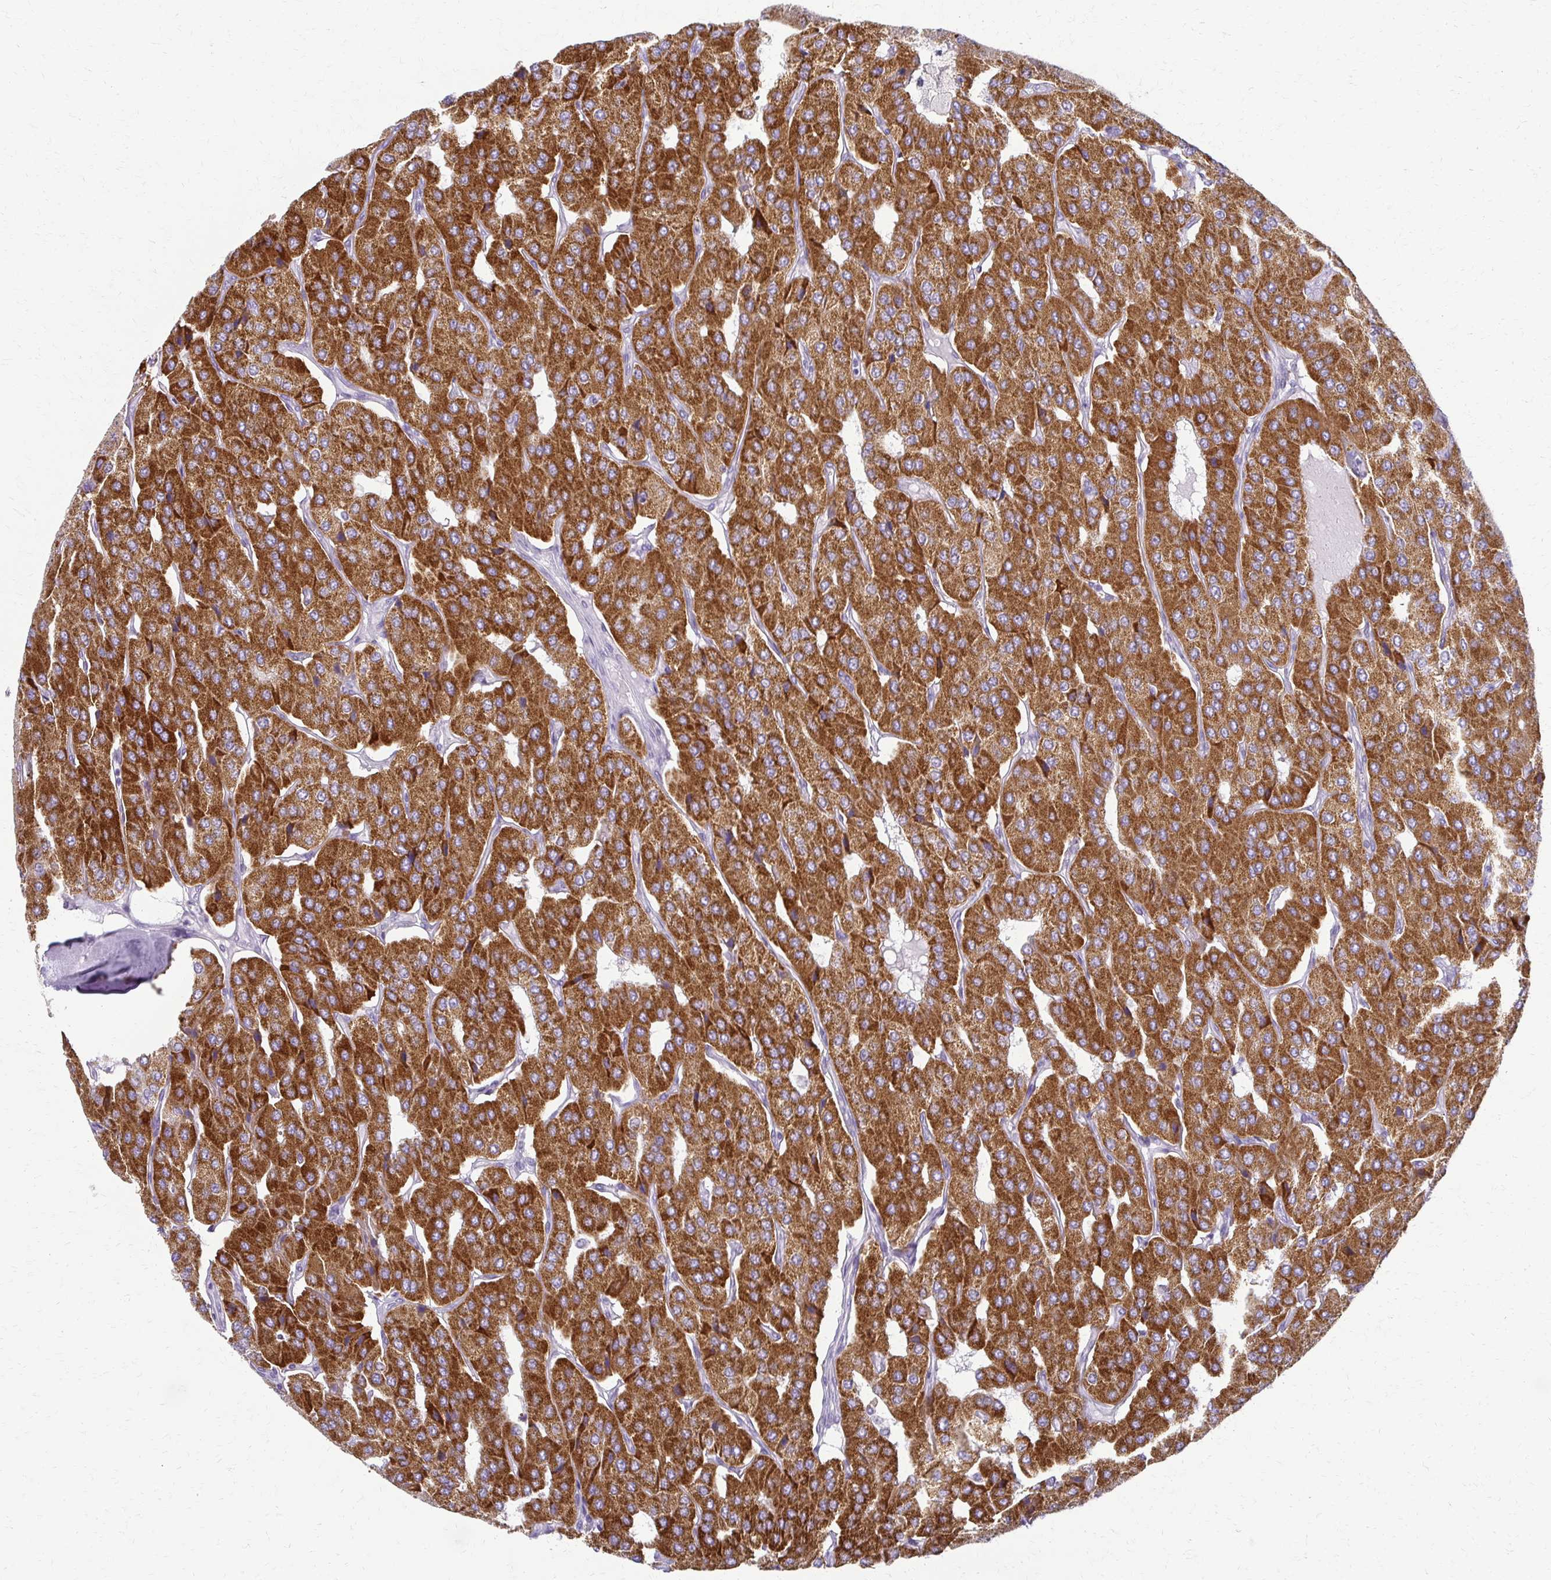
{"staining": {"intensity": "strong", "quantity": ">75%", "location": "cytoplasmic/membranous"}, "tissue": "parathyroid gland", "cell_type": "Glandular cells", "image_type": "normal", "snomed": [{"axis": "morphology", "description": "Normal tissue, NOS"}, {"axis": "morphology", "description": "Adenoma, NOS"}, {"axis": "topography", "description": "Parathyroid gland"}], "caption": "Immunohistochemistry (IHC) staining of normal parathyroid gland, which displays high levels of strong cytoplasmic/membranous expression in approximately >75% of glandular cells indicating strong cytoplasmic/membranous protein positivity. The staining was performed using DAB (brown) for protein detection and nuclei were counterstained in hematoxylin (blue).", "gene": "FCGR2A", "patient": {"sex": "female", "age": 86}}